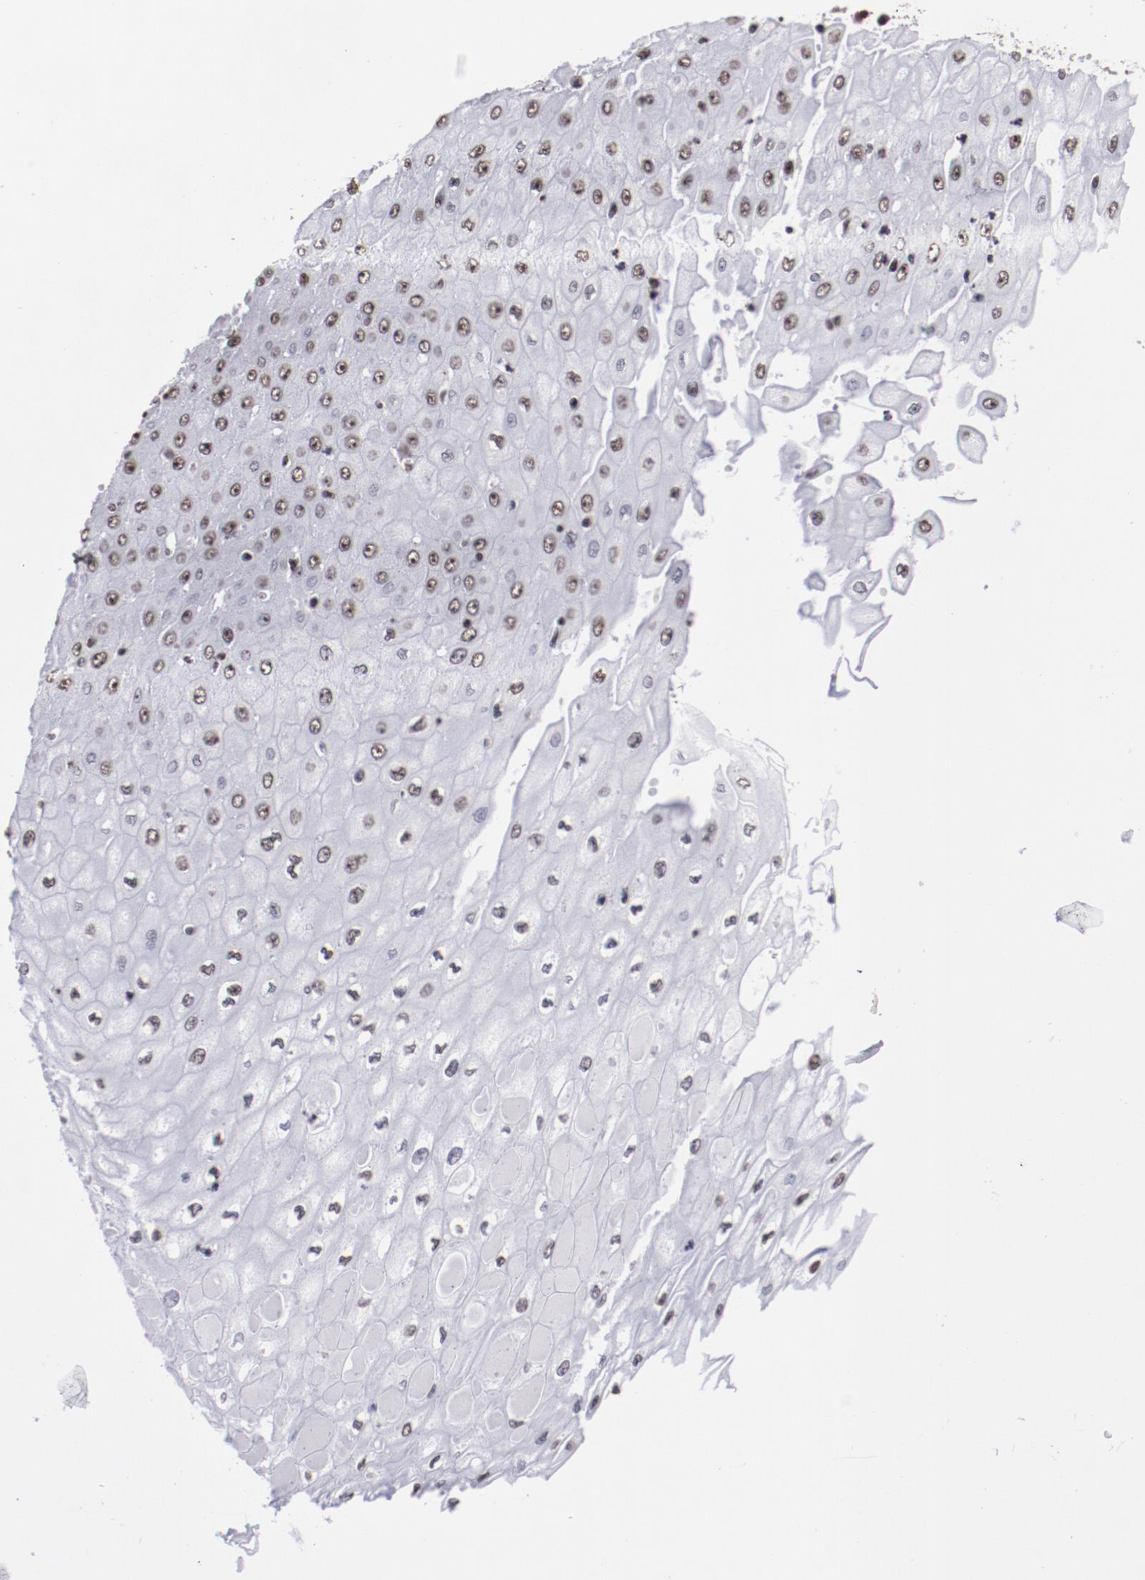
{"staining": {"intensity": "strong", "quantity": ">75%", "location": "nuclear"}, "tissue": "esophagus", "cell_type": "Squamous epithelial cells", "image_type": "normal", "snomed": [{"axis": "morphology", "description": "Normal tissue, NOS"}, {"axis": "topography", "description": "Esophagus"}], "caption": "Esophagus stained with IHC shows strong nuclear staining in about >75% of squamous epithelial cells.", "gene": "HNRNPA1L3", "patient": {"sex": "male", "age": 65}}